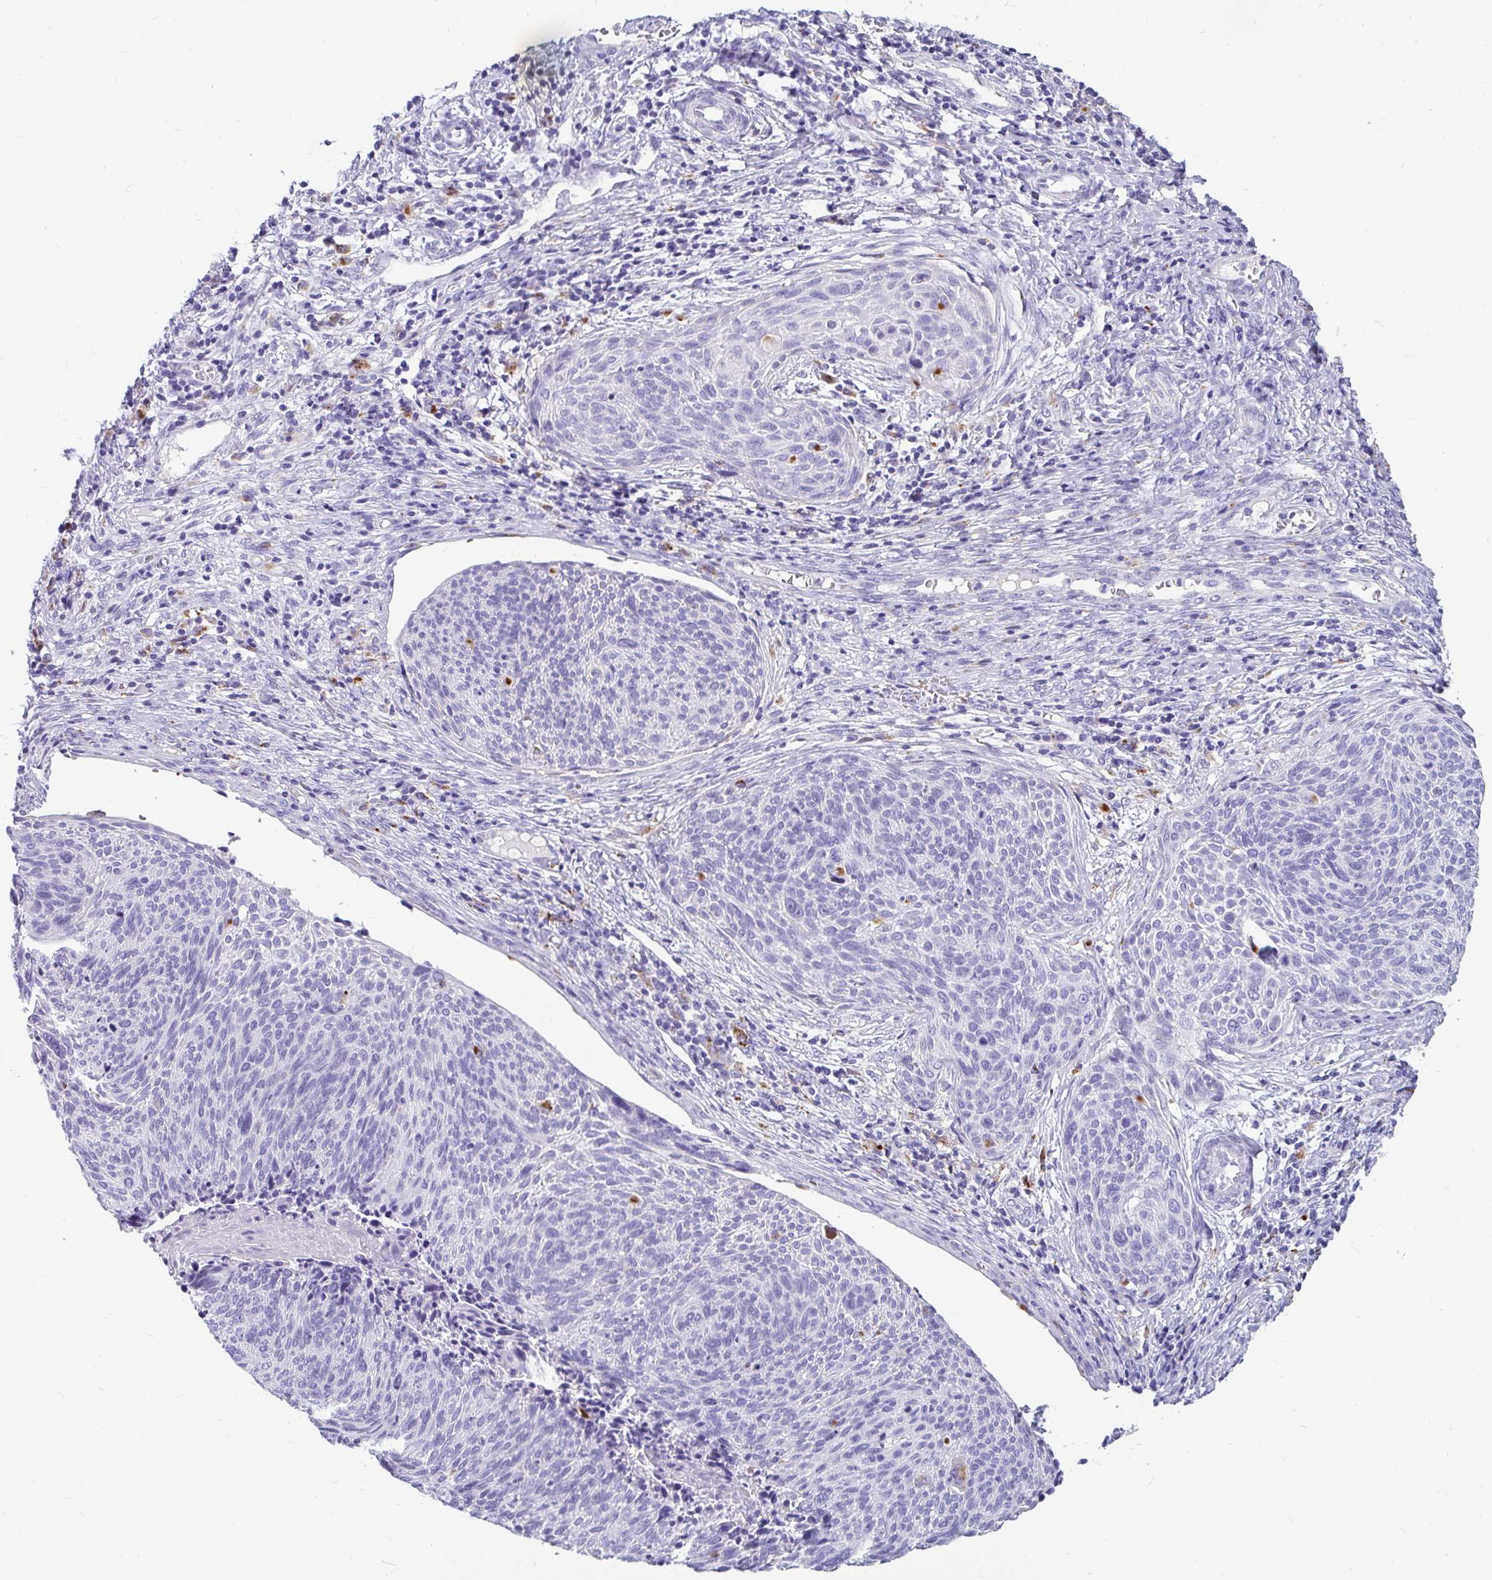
{"staining": {"intensity": "negative", "quantity": "none", "location": "none"}, "tissue": "cervical cancer", "cell_type": "Tumor cells", "image_type": "cancer", "snomed": [{"axis": "morphology", "description": "Squamous cell carcinoma, NOS"}, {"axis": "topography", "description": "Cervix"}], "caption": "Immunohistochemistry photomicrograph of cervical cancer stained for a protein (brown), which demonstrates no staining in tumor cells.", "gene": "CTSZ", "patient": {"sex": "female", "age": 49}}